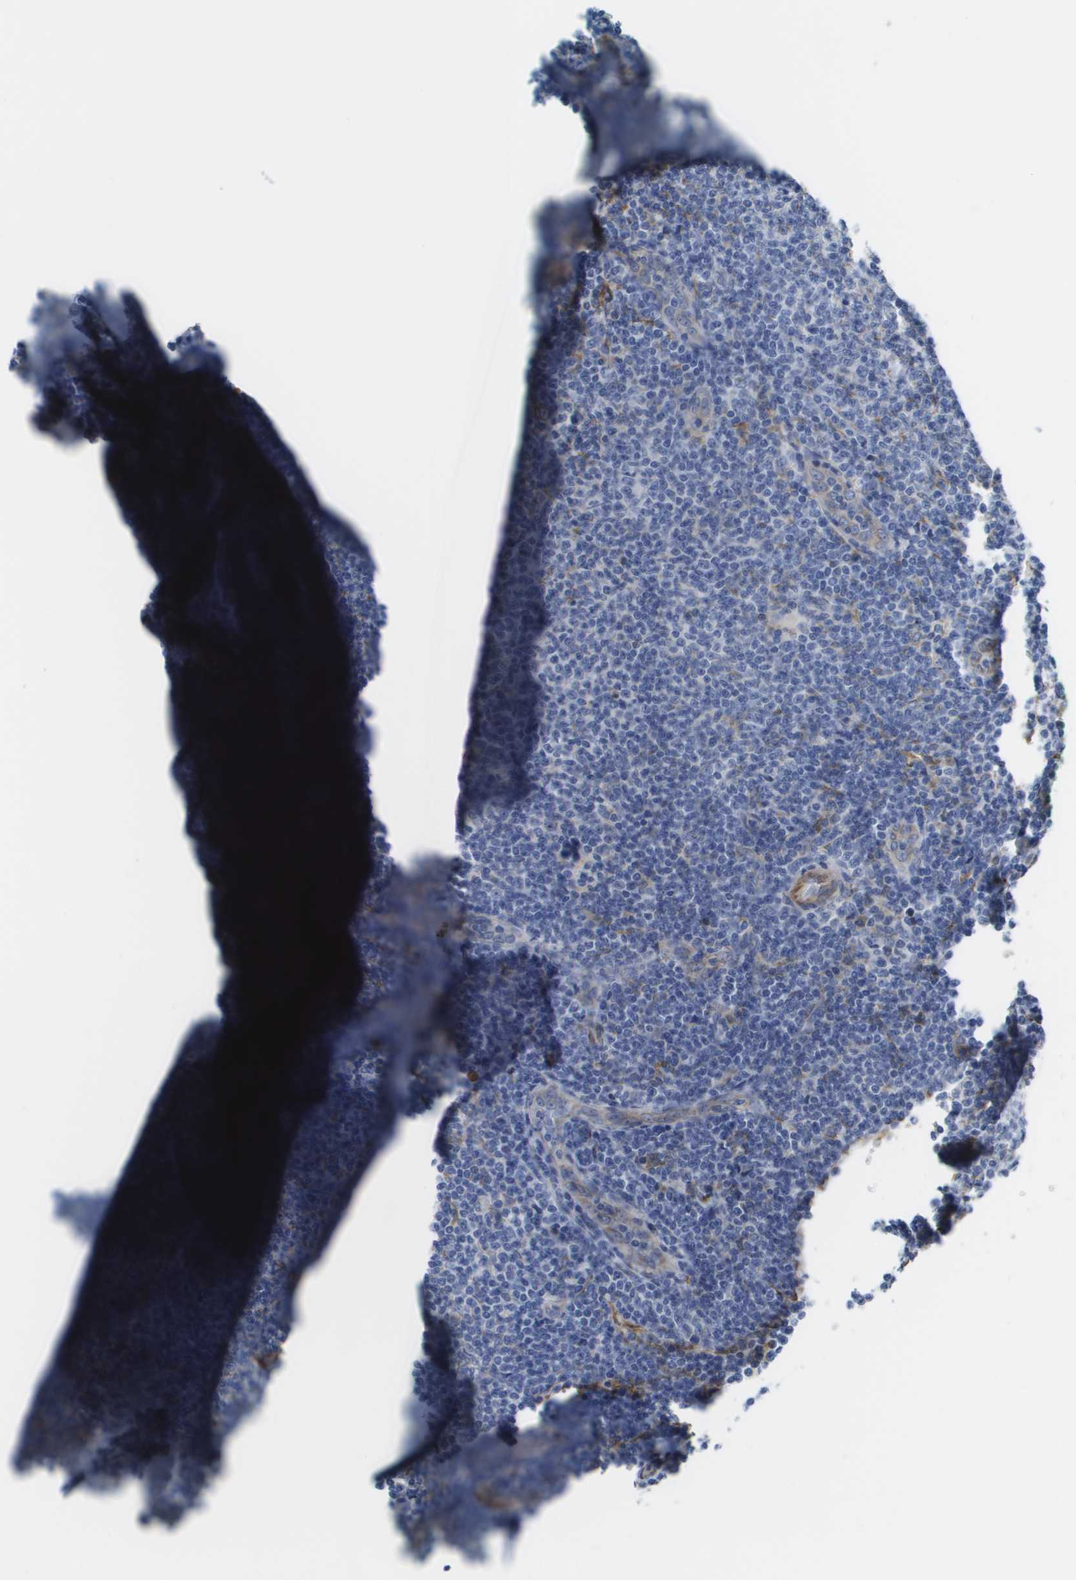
{"staining": {"intensity": "negative", "quantity": "none", "location": "none"}, "tissue": "lymphoma", "cell_type": "Tumor cells", "image_type": "cancer", "snomed": [{"axis": "morphology", "description": "Malignant lymphoma, non-Hodgkin's type, Low grade"}, {"axis": "topography", "description": "Lymph node"}], "caption": "This is an immunohistochemistry (IHC) photomicrograph of human malignant lymphoma, non-Hodgkin's type (low-grade). There is no expression in tumor cells.", "gene": "ST3GAL2", "patient": {"sex": "male", "age": 66}}